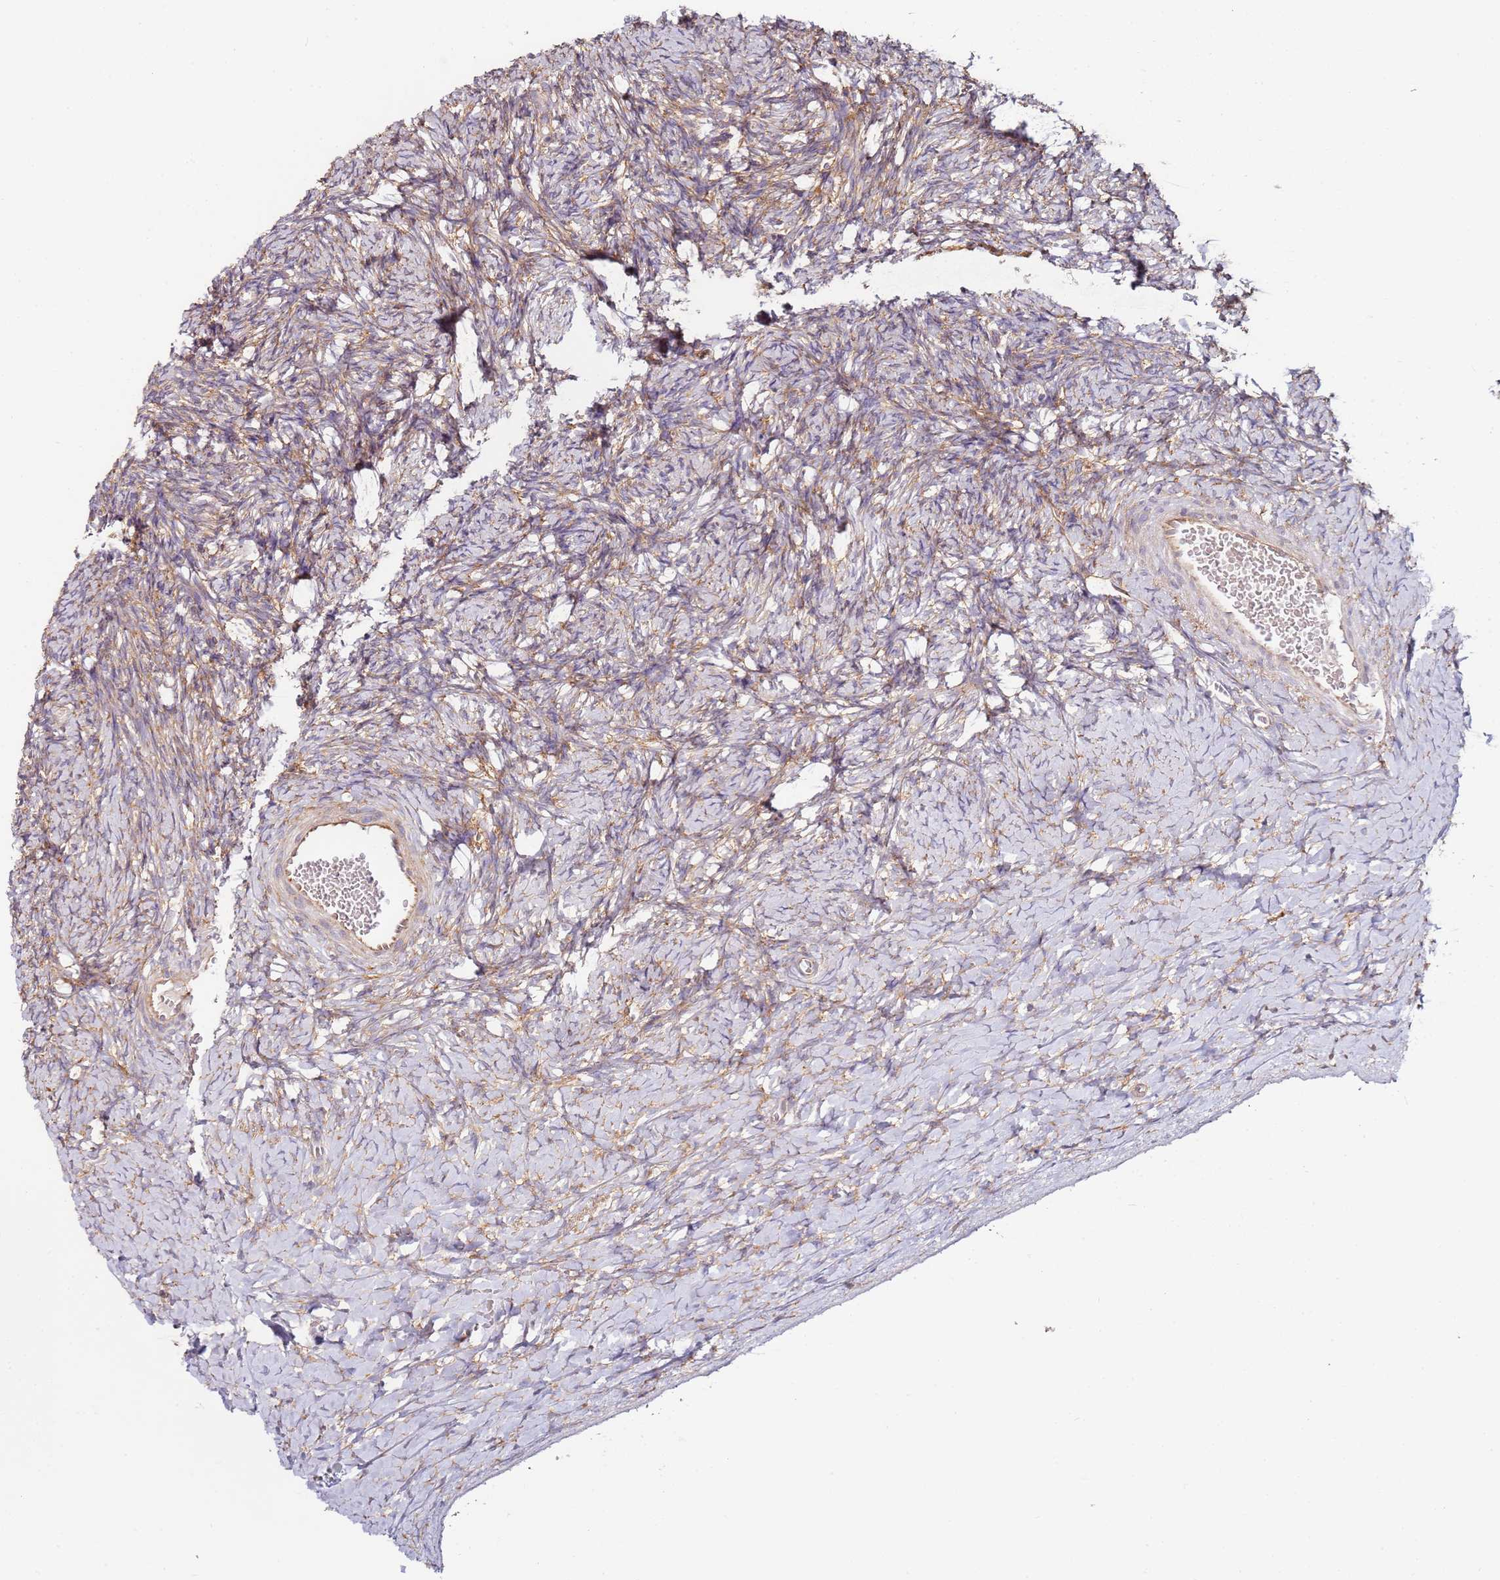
{"staining": {"intensity": "weak", "quantity": "<25%", "location": "cytoplasmic/membranous"}, "tissue": "ovary", "cell_type": "Ovarian stroma cells", "image_type": "normal", "snomed": [{"axis": "morphology", "description": "Normal tissue, NOS"}, {"axis": "morphology", "description": "Developmental malformation"}, {"axis": "topography", "description": "Ovary"}], "caption": "This is an immunohistochemistry micrograph of normal ovary. There is no staining in ovarian stroma cells.", "gene": "RPS3A", "patient": {"sex": "female", "age": 39}}